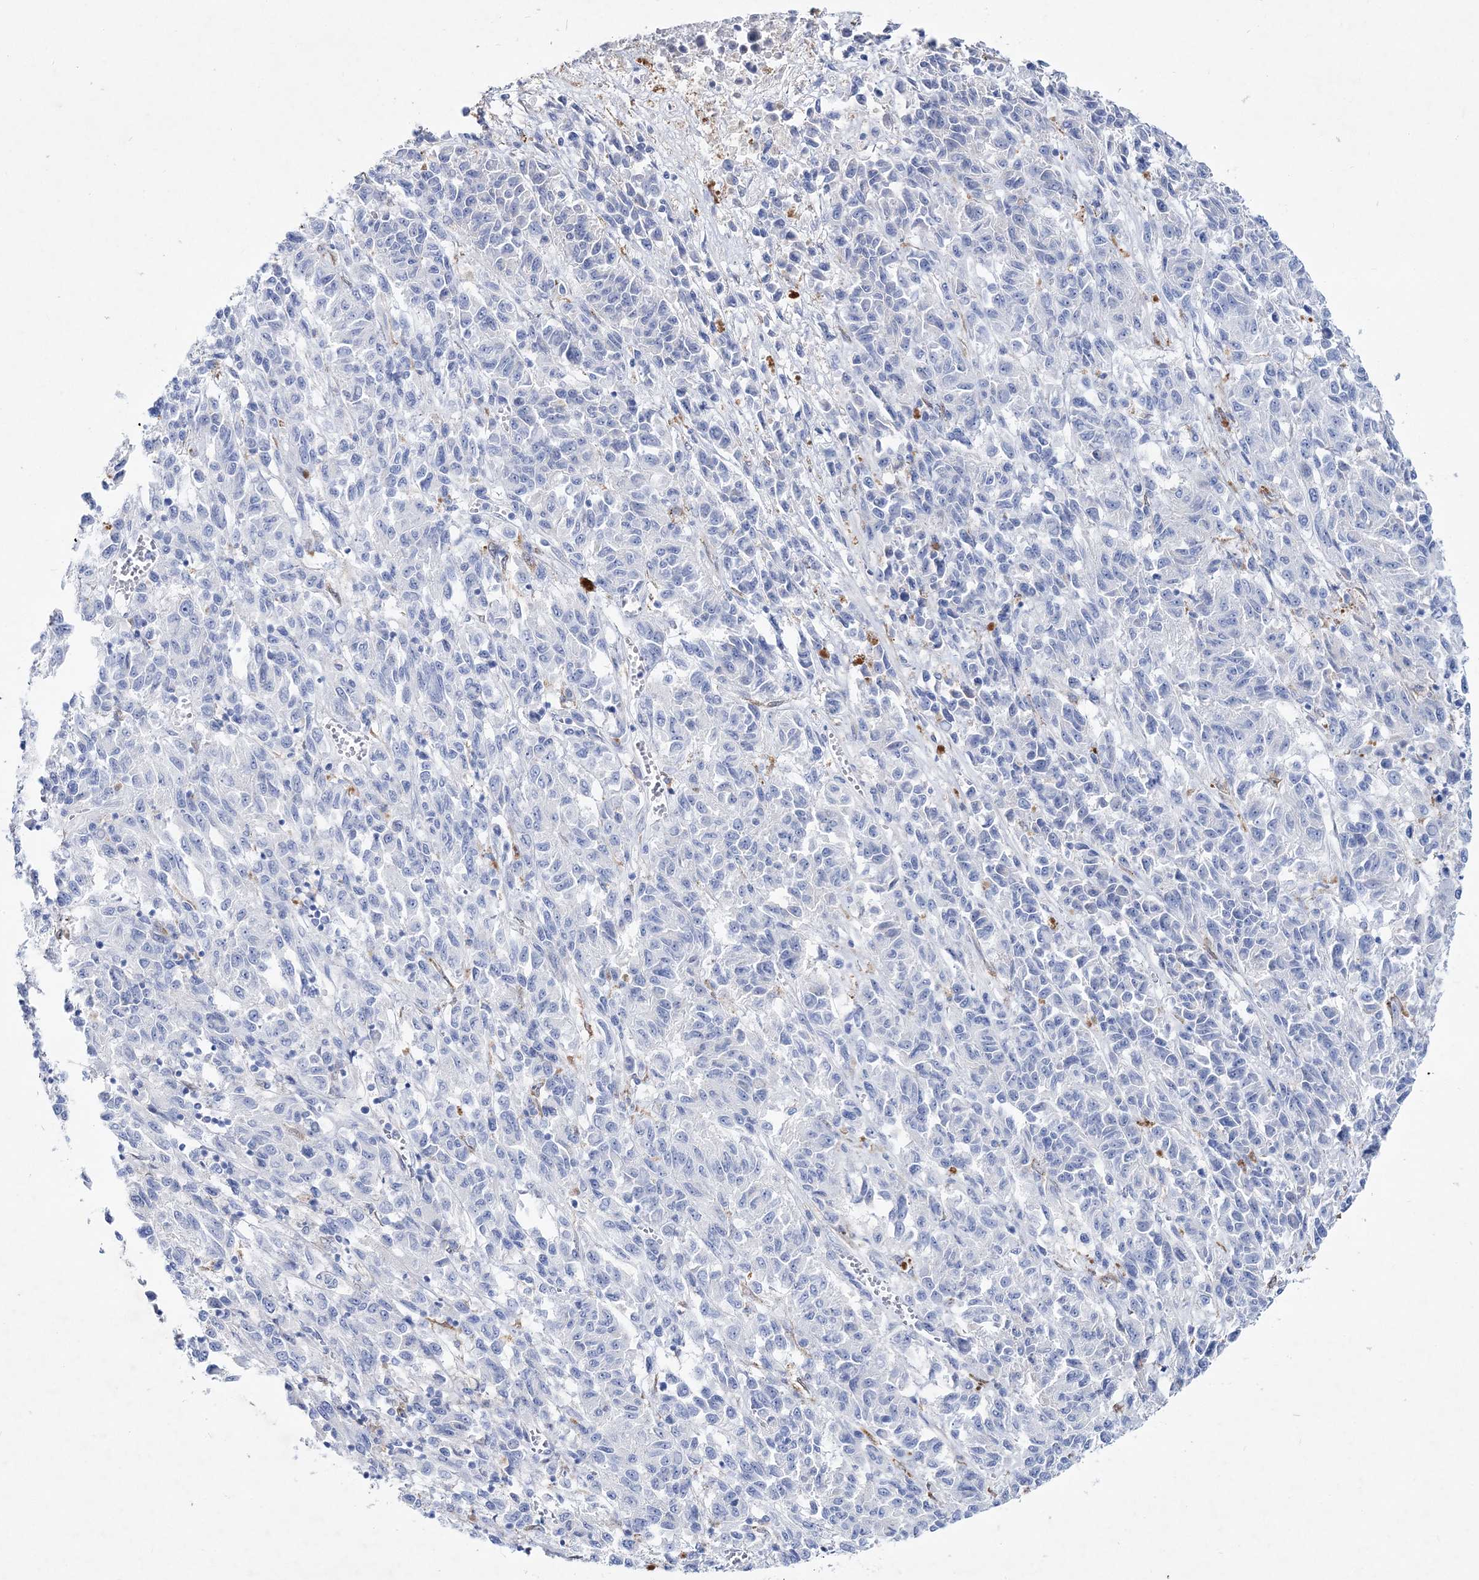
{"staining": {"intensity": "negative", "quantity": "none", "location": "none"}, "tissue": "melanoma", "cell_type": "Tumor cells", "image_type": "cancer", "snomed": [{"axis": "morphology", "description": "Malignant melanoma, Metastatic site"}, {"axis": "topography", "description": "Lung"}], "caption": "Tumor cells are negative for protein expression in human malignant melanoma (metastatic site).", "gene": "SPINK7", "patient": {"sex": "male", "age": 64}}